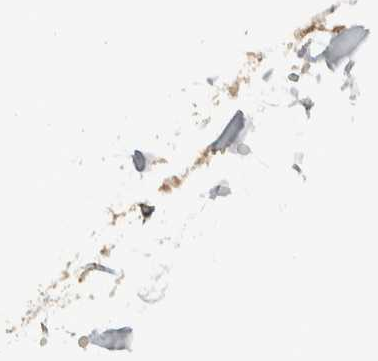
{"staining": {"intensity": "negative", "quantity": "none", "location": "none"}, "tissue": "adipose tissue", "cell_type": "Adipocytes", "image_type": "normal", "snomed": [{"axis": "morphology", "description": "Normal tissue, NOS"}, {"axis": "topography", "description": "Breast"}, {"axis": "topography", "description": "Adipose tissue"}], "caption": "Adipose tissue stained for a protein using IHC shows no expression adipocytes.", "gene": "ADSS2", "patient": {"sex": "female", "age": 25}}